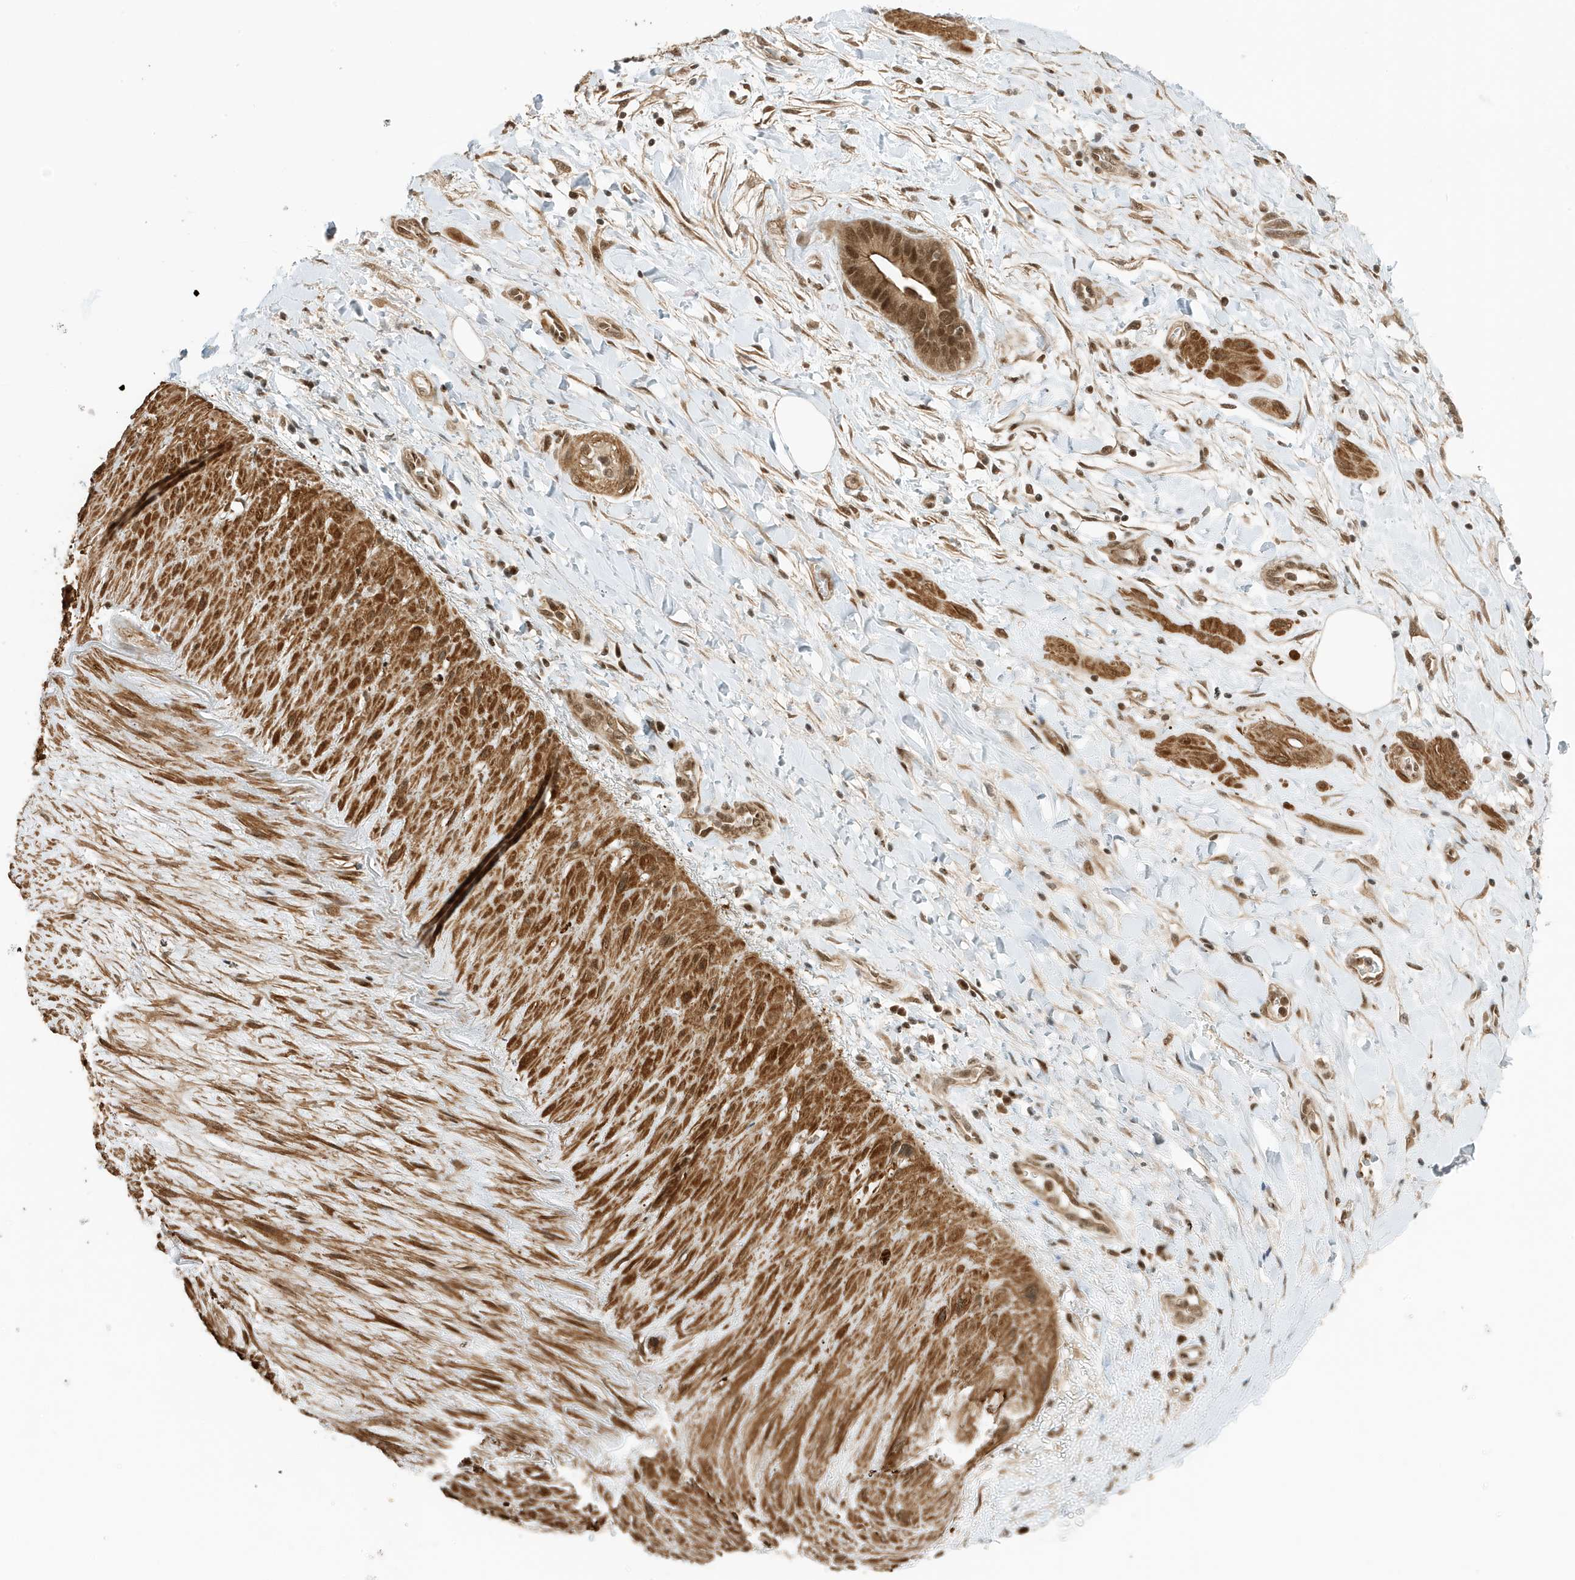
{"staining": {"intensity": "moderate", "quantity": ">75%", "location": "cytoplasmic/membranous,nuclear"}, "tissue": "adipose tissue", "cell_type": "Adipocytes", "image_type": "normal", "snomed": [{"axis": "morphology", "description": "Normal tissue, NOS"}, {"axis": "morphology", "description": "Adenocarcinoma, NOS"}, {"axis": "topography", "description": "Pancreas"}, {"axis": "topography", "description": "Peripheral nerve tissue"}], "caption": "Unremarkable adipose tissue reveals moderate cytoplasmic/membranous,nuclear expression in approximately >75% of adipocytes.", "gene": "MAST3", "patient": {"sex": "male", "age": 59}}